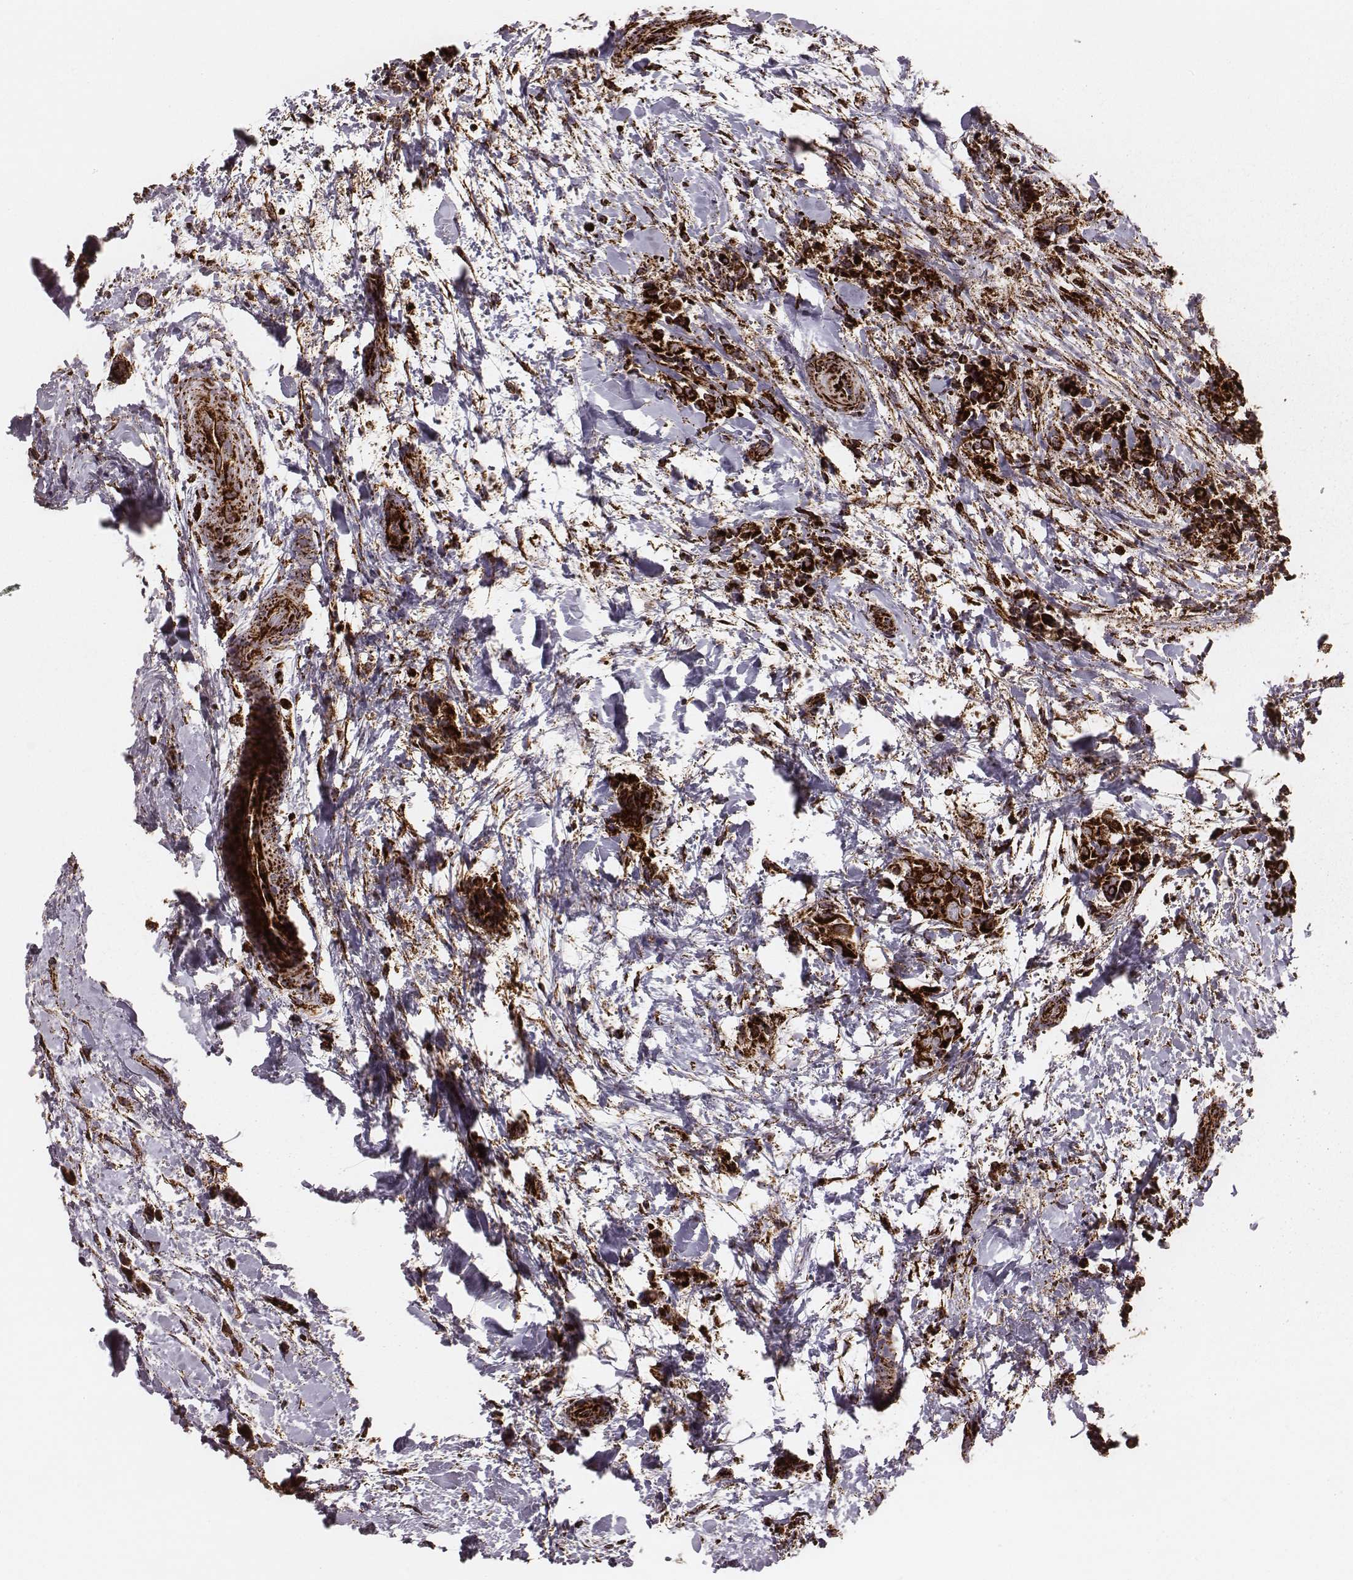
{"staining": {"intensity": "strong", "quantity": ">75%", "location": "cytoplasmic/membranous"}, "tissue": "thyroid cancer", "cell_type": "Tumor cells", "image_type": "cancer", "snomed": [{"axis": "morphology", "description": "Papillary adenocarcinoma, NOS"}, {"axis": "topography", "description": "Thyroid gland"}], "caption": "Protein expression analysis of human papillary adenocarcinoma (thyroid) reveals strong cytoplasmic/membranous expression in approximately >75% of tumor cells.", "gene": "TUFM", "patient": {"sex": "male", "age": 61}}